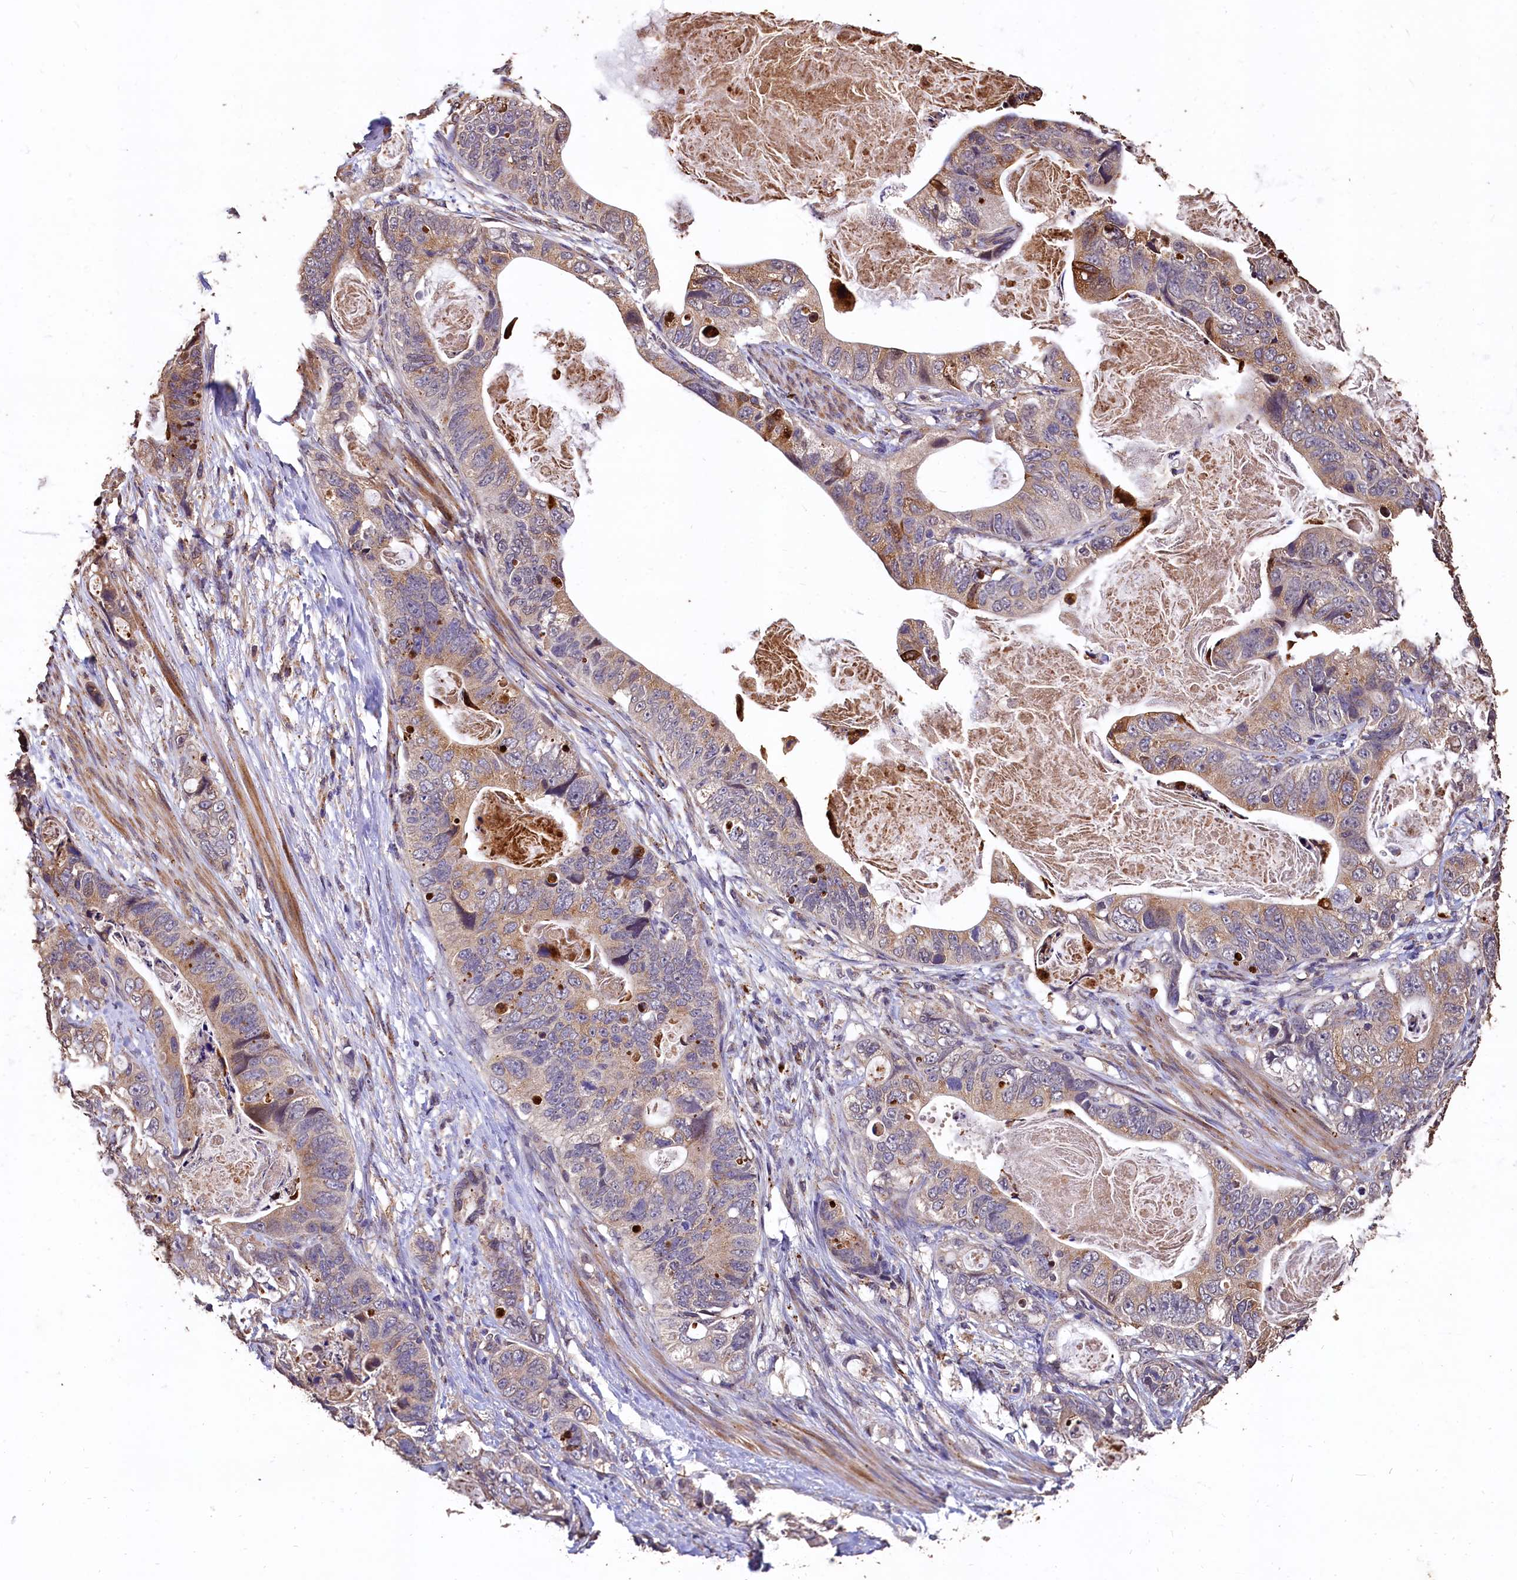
{"staining": {"intensity": "weak", "quantity": "25%-75%", "location": "cytoplasmic/membranous"}, "tissue": "stomach cancer", "cell_type": "Tumor cells", "image_type": "cancer", "snomed": [{"axis": "morphology", "description": "Normal tissue, NOS"}, {"axis": "morphology", "description": "Adenocarcinoma, NOS"}, {"axis": "topography", "description": "Stomach"}], "caption": "Stomach cancer was stained to show a protein in brown. There is low levels of weak cytoplasmic/membranous expression in about 25%-75% of tumor cells. Ihc stains the protein in brown and the nuclei are stained blue.", "gene": "LSM4", "patient": {"sex": "female", "age": 89}}